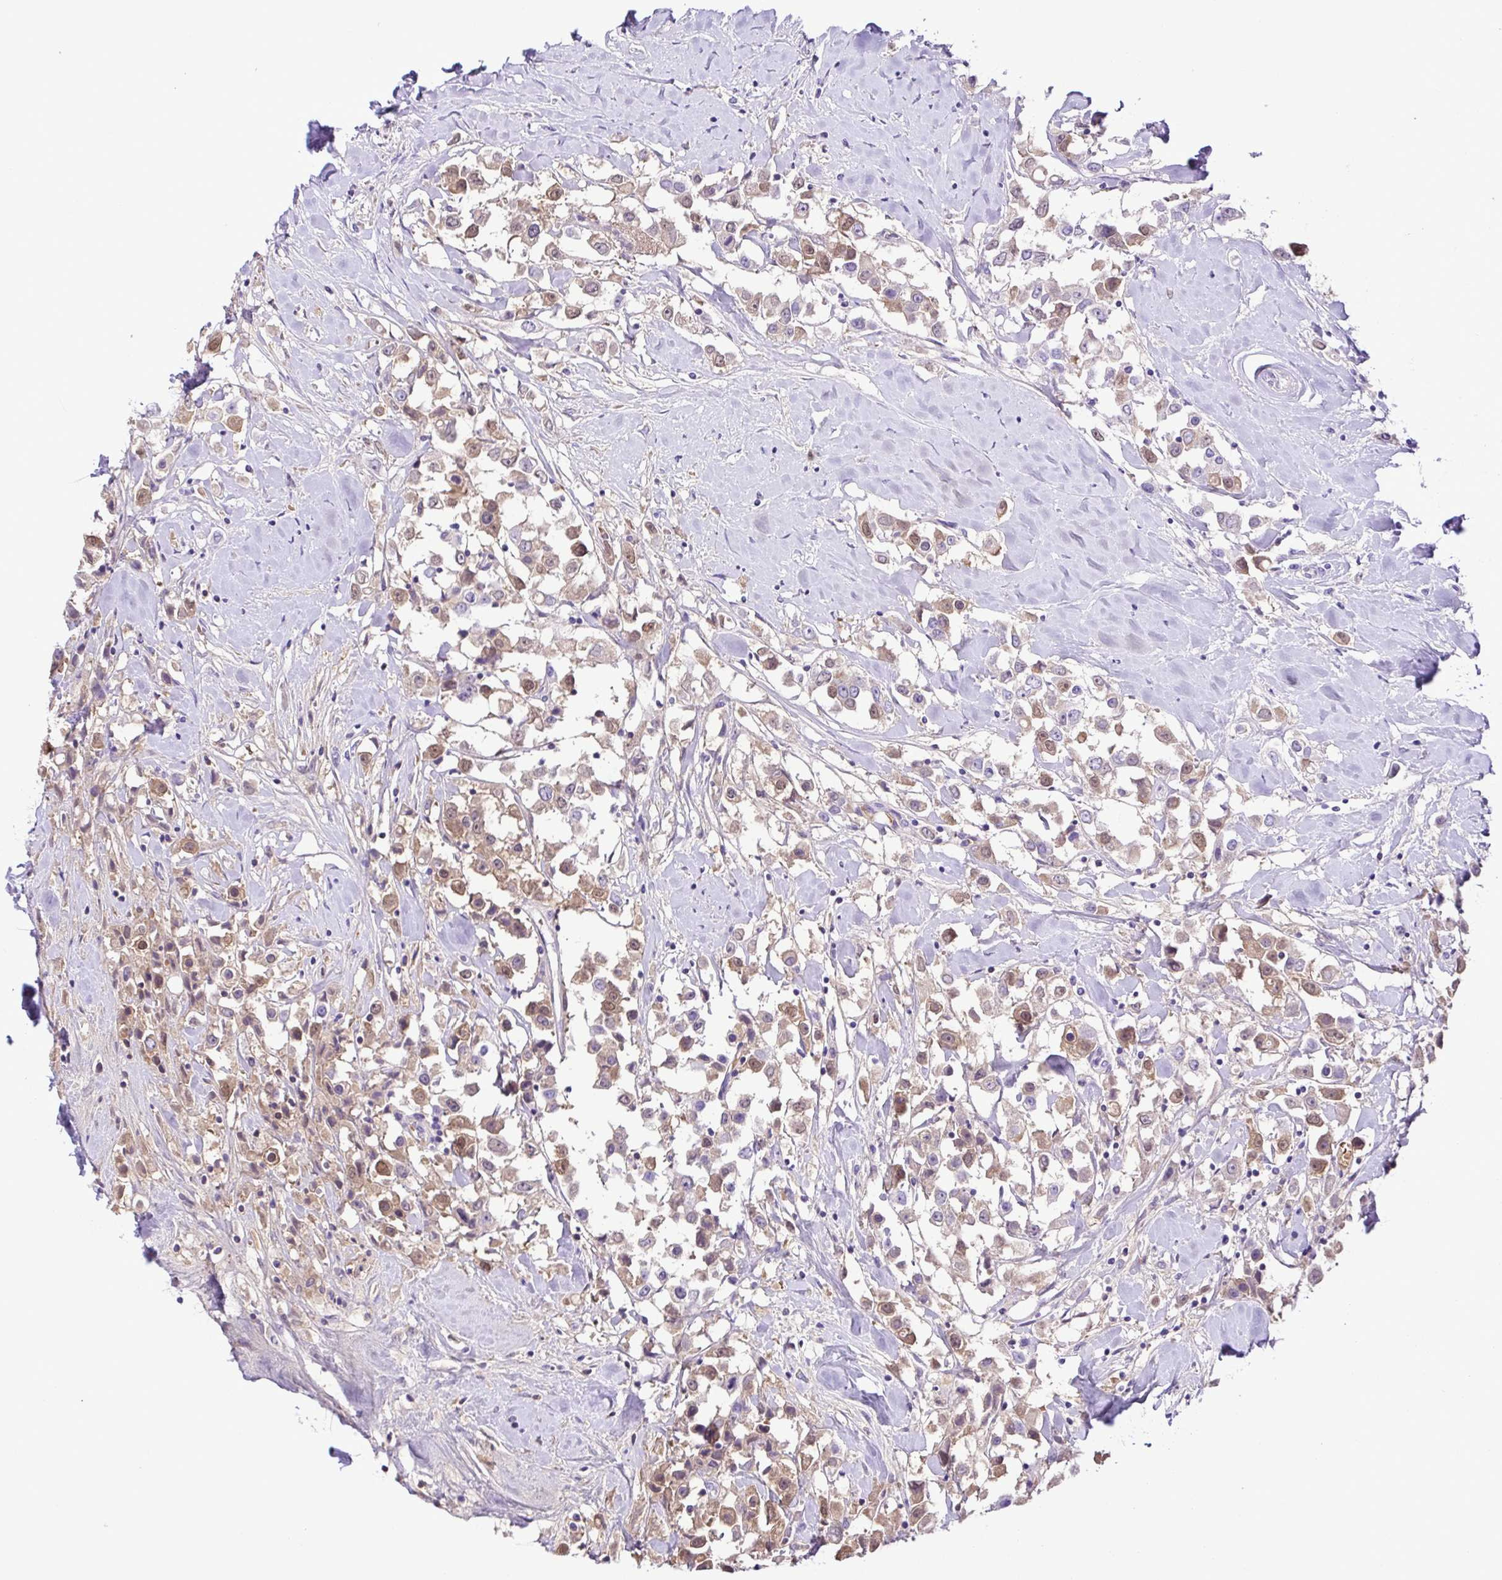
{"staining": {"intensity": "weak", "quantity": ">75%", "location": "cytoplasmic/membranous"}, "tissue": "breast cancer", "cell_type": "Tumor cells", "image_type": "cancer", "snomed": [{"axis": "morphology", "description": "Duct carcinoma"}, {"axis": "topography", "description": "Breast"}], "caption": "Breast cancer (invasive ductal carcinoma) stained with immunohistochemistry exhibits weak cytoplasmic/membranous positivity in about >75% of tumor cells.", "gene": "IGFL1", "patient": {"sex": "female", "age": 61}}